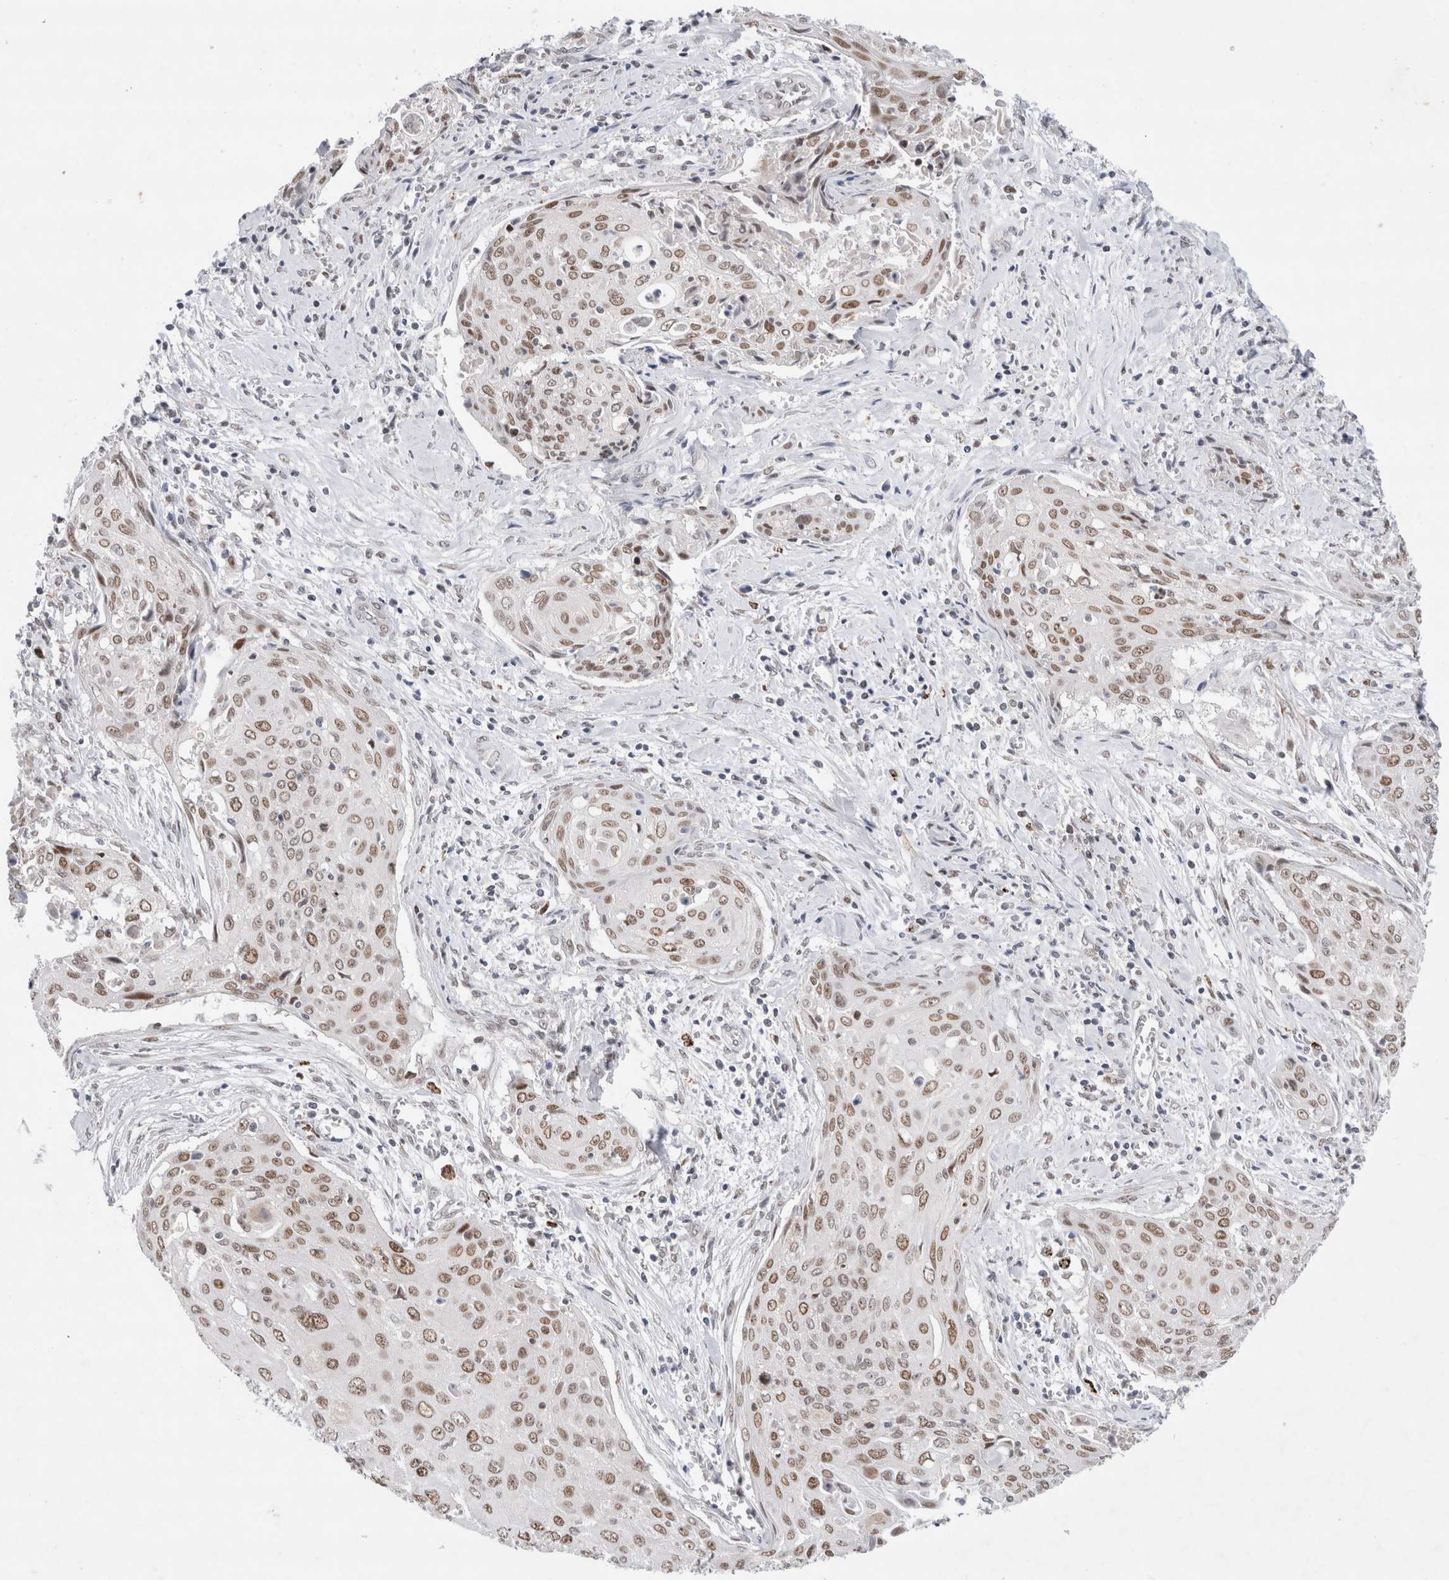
{"staining": {"intensity": "moderate", "quantity": ">75%", "location": "nuclear"}, "tissue": "cervical cancer", "cell_type": "Tumor cells", "image_type": "cancer", "snomed": [{"axis": "morphology", "description": "Squamous cell carcinoma, NOS"}, {"axis": "topography", "description": "Cervix"}], "caption": "There is medium levels of moderate nuclear expression in tumor cells of cervical squamous cell carcinoma, as demonstrated by immunohistochemical staining (brown color).", "gene": "KNL1", "patient": {"sex": "female", "age": 55}}